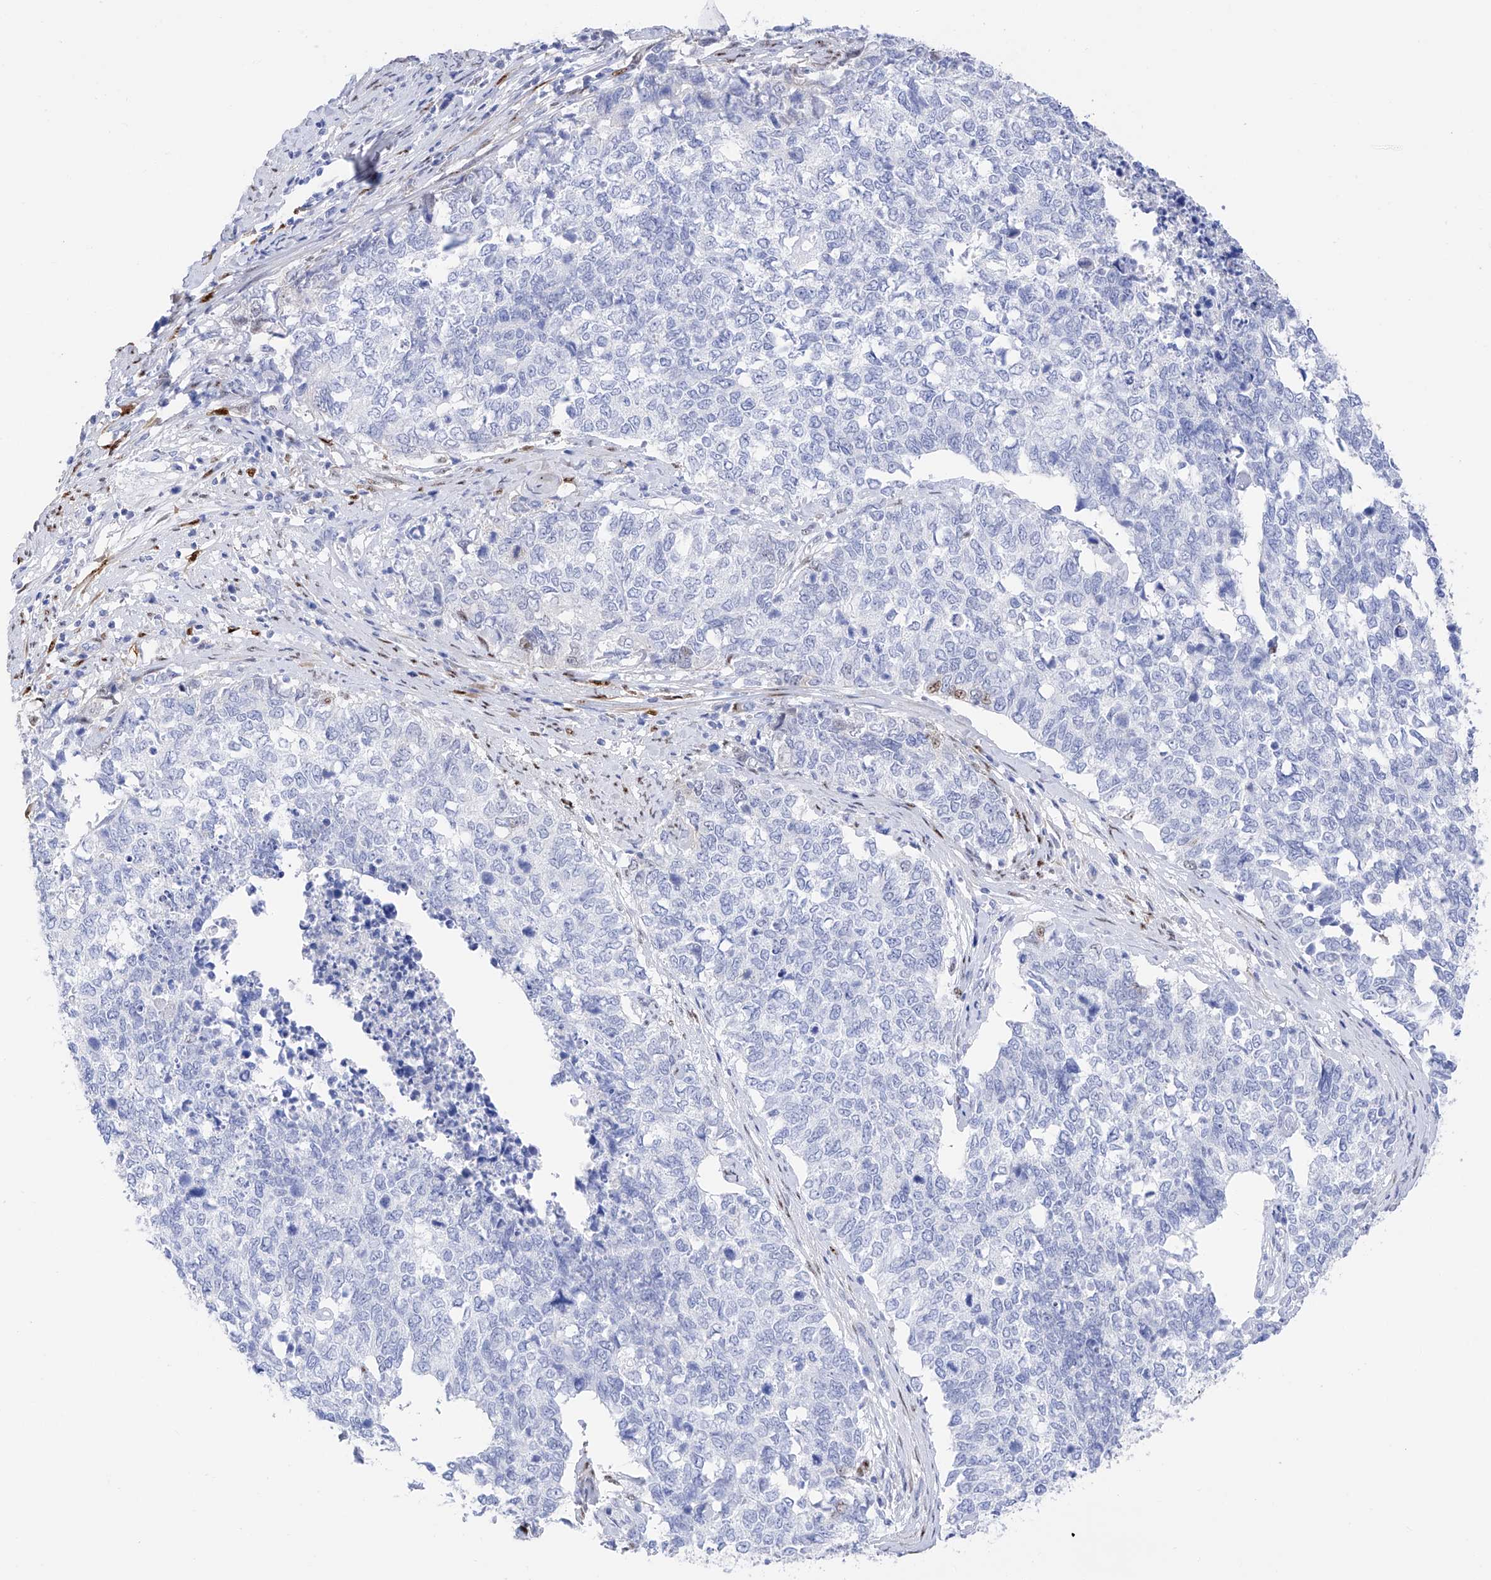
{"staining": {"intensity": "negative", "quantity": "none", "location": "none"}, "tissue": "cervical cancer", "cell_type": "Tumor cells", "image_type": "cancer", "snomed": [{"axis": "morphology", "description": "Squamous cell carcinoma, NOS"}, {"axis": "topography", "description": "Cervix"}], "caption": "This is an IHC histopathology image of human cervical cancer. There is no expression in tumor cells.", "gene": "TRPC7", "patient": {"sex": "female", "age": 63}}